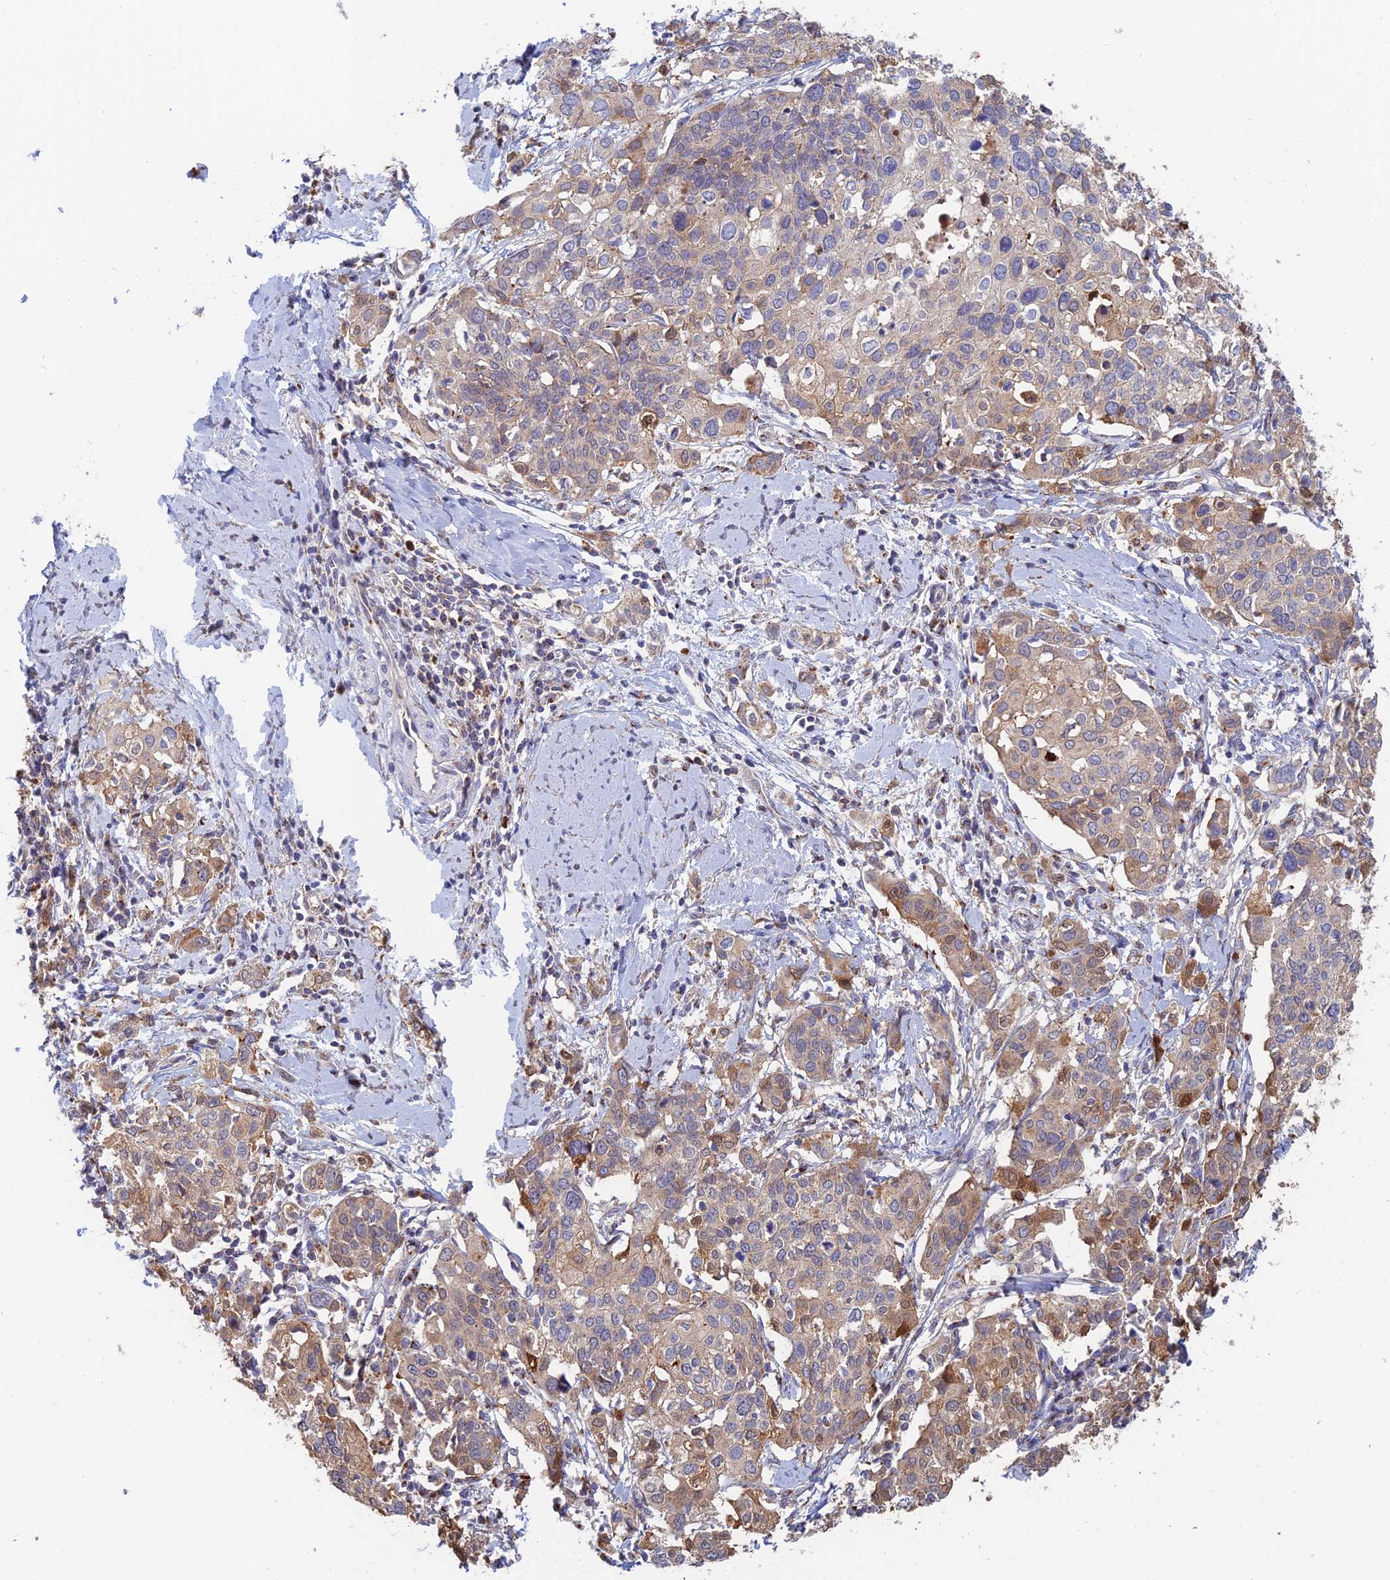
{"staining": {"intensity": "moderate", "quantity": ">75%", "location": "cytoplasmic/membranous,nuclear"}, "tissue": "cervical cancer", "cell_type": "Tumor cells", "image_type": "cancer", "snomed": [{"axis": "morphology", "description": "Squamous cell carcinoma, NOS"}, {"axis": "topography", "description": "Cervix"}], "caption": "This micrograph demonstrates immunohistochemistry staining of human cervical squamous cell carcinoma, with medium moderate cytoplasmic/membranous and nuclear staining in approximately >75% of tumor cells.", "gene": "HS2ST1", "patient": {"sex": "female", "age": 44}}